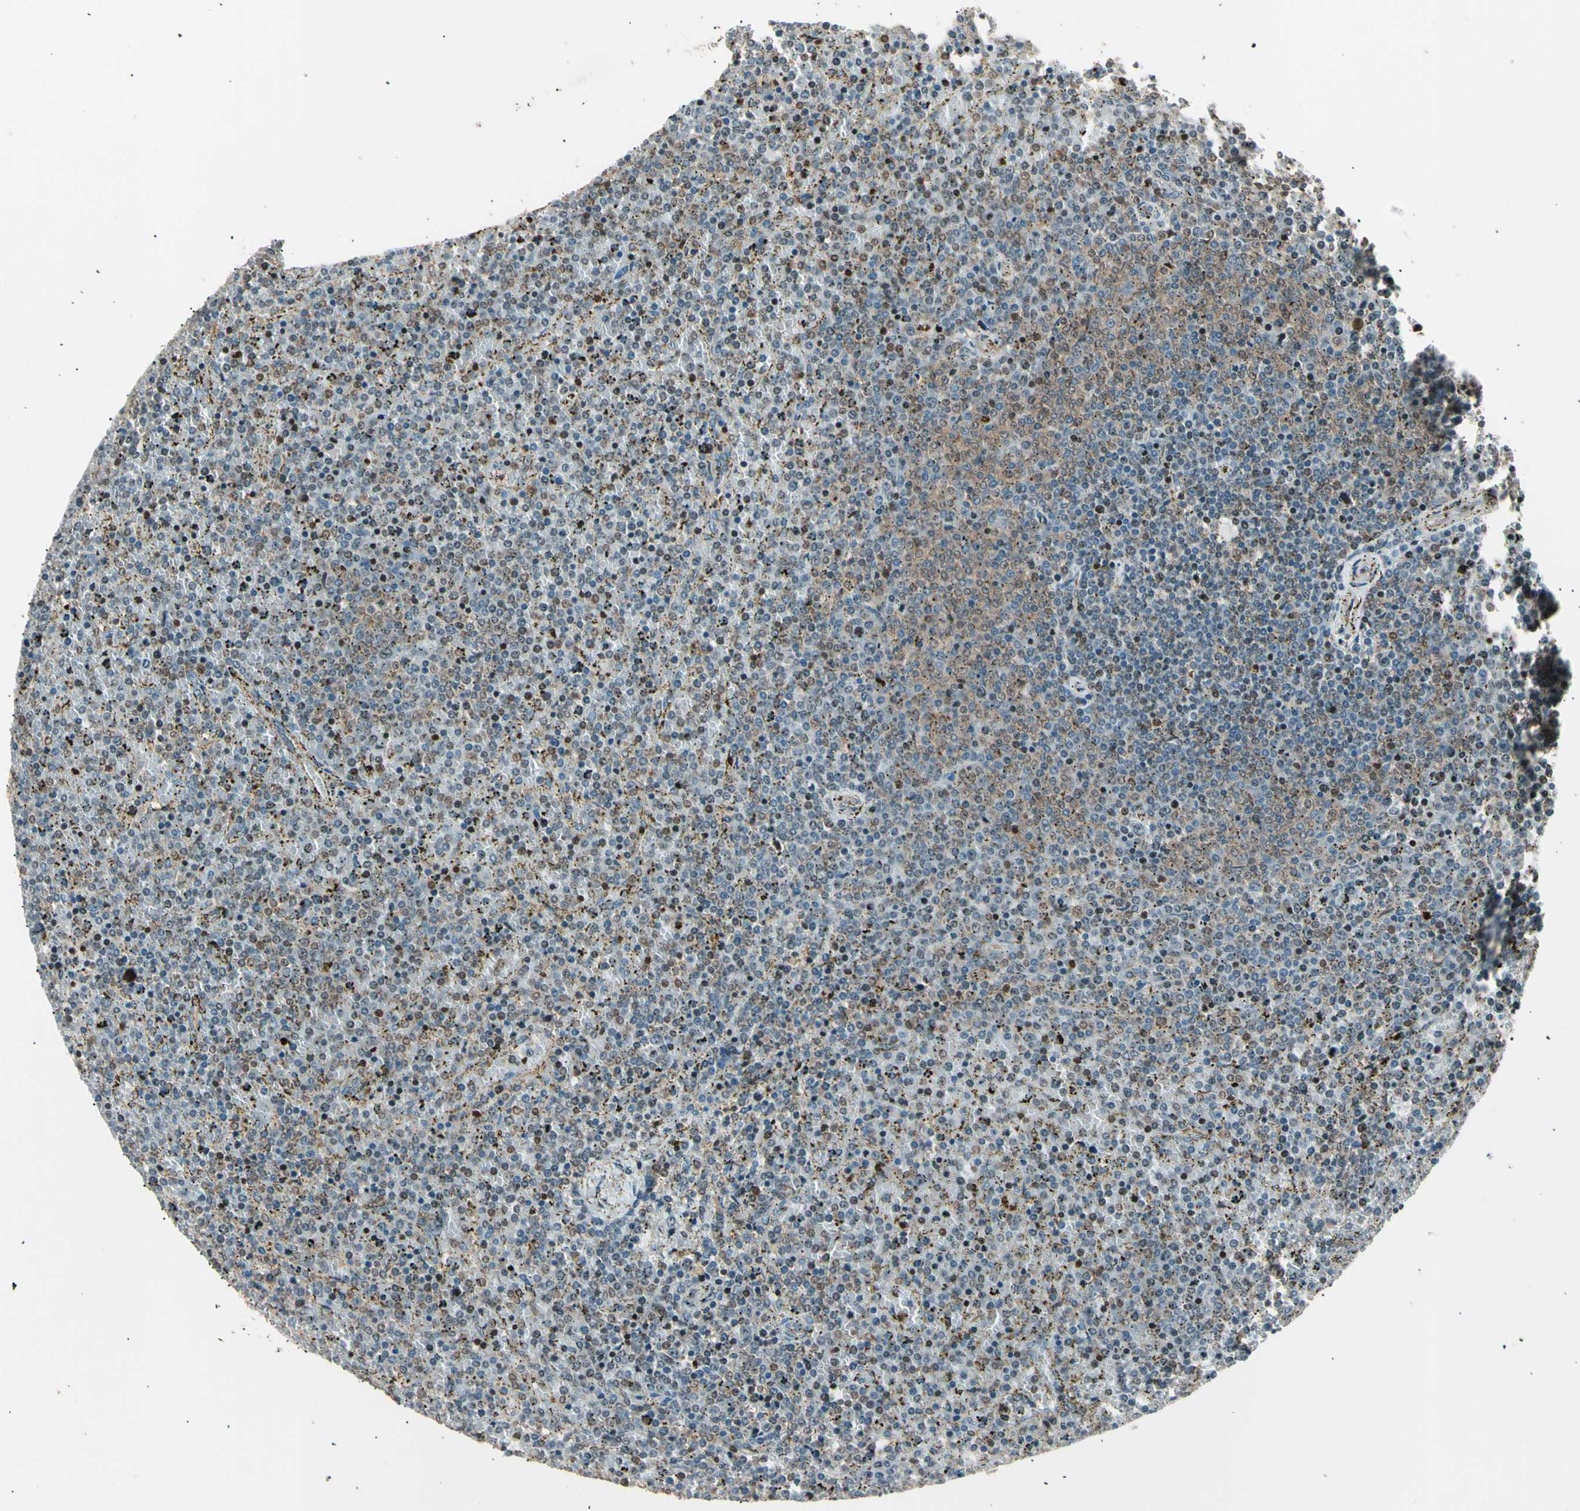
{"staining": {"intensity": "weak", "quantity": "<25%", "location": "cytoplasmic/membranous,nuclear"}, "tissue": "lymphoma", "cell_type": "Tumor cells", "image_type": "cancer", "snomed": [{"axis": "morphology", "description": "Malignant lymphoma, non-Hodgkin's type, Low grade"}, {"axis": "topography", "description": "Spleen"}], "caption": "This is an immunohistochemistry image of human lymphoma. There is no expression in tumor cells.", "gene": "NUAK2", "patient": {"sex": "female", "age": 77}}